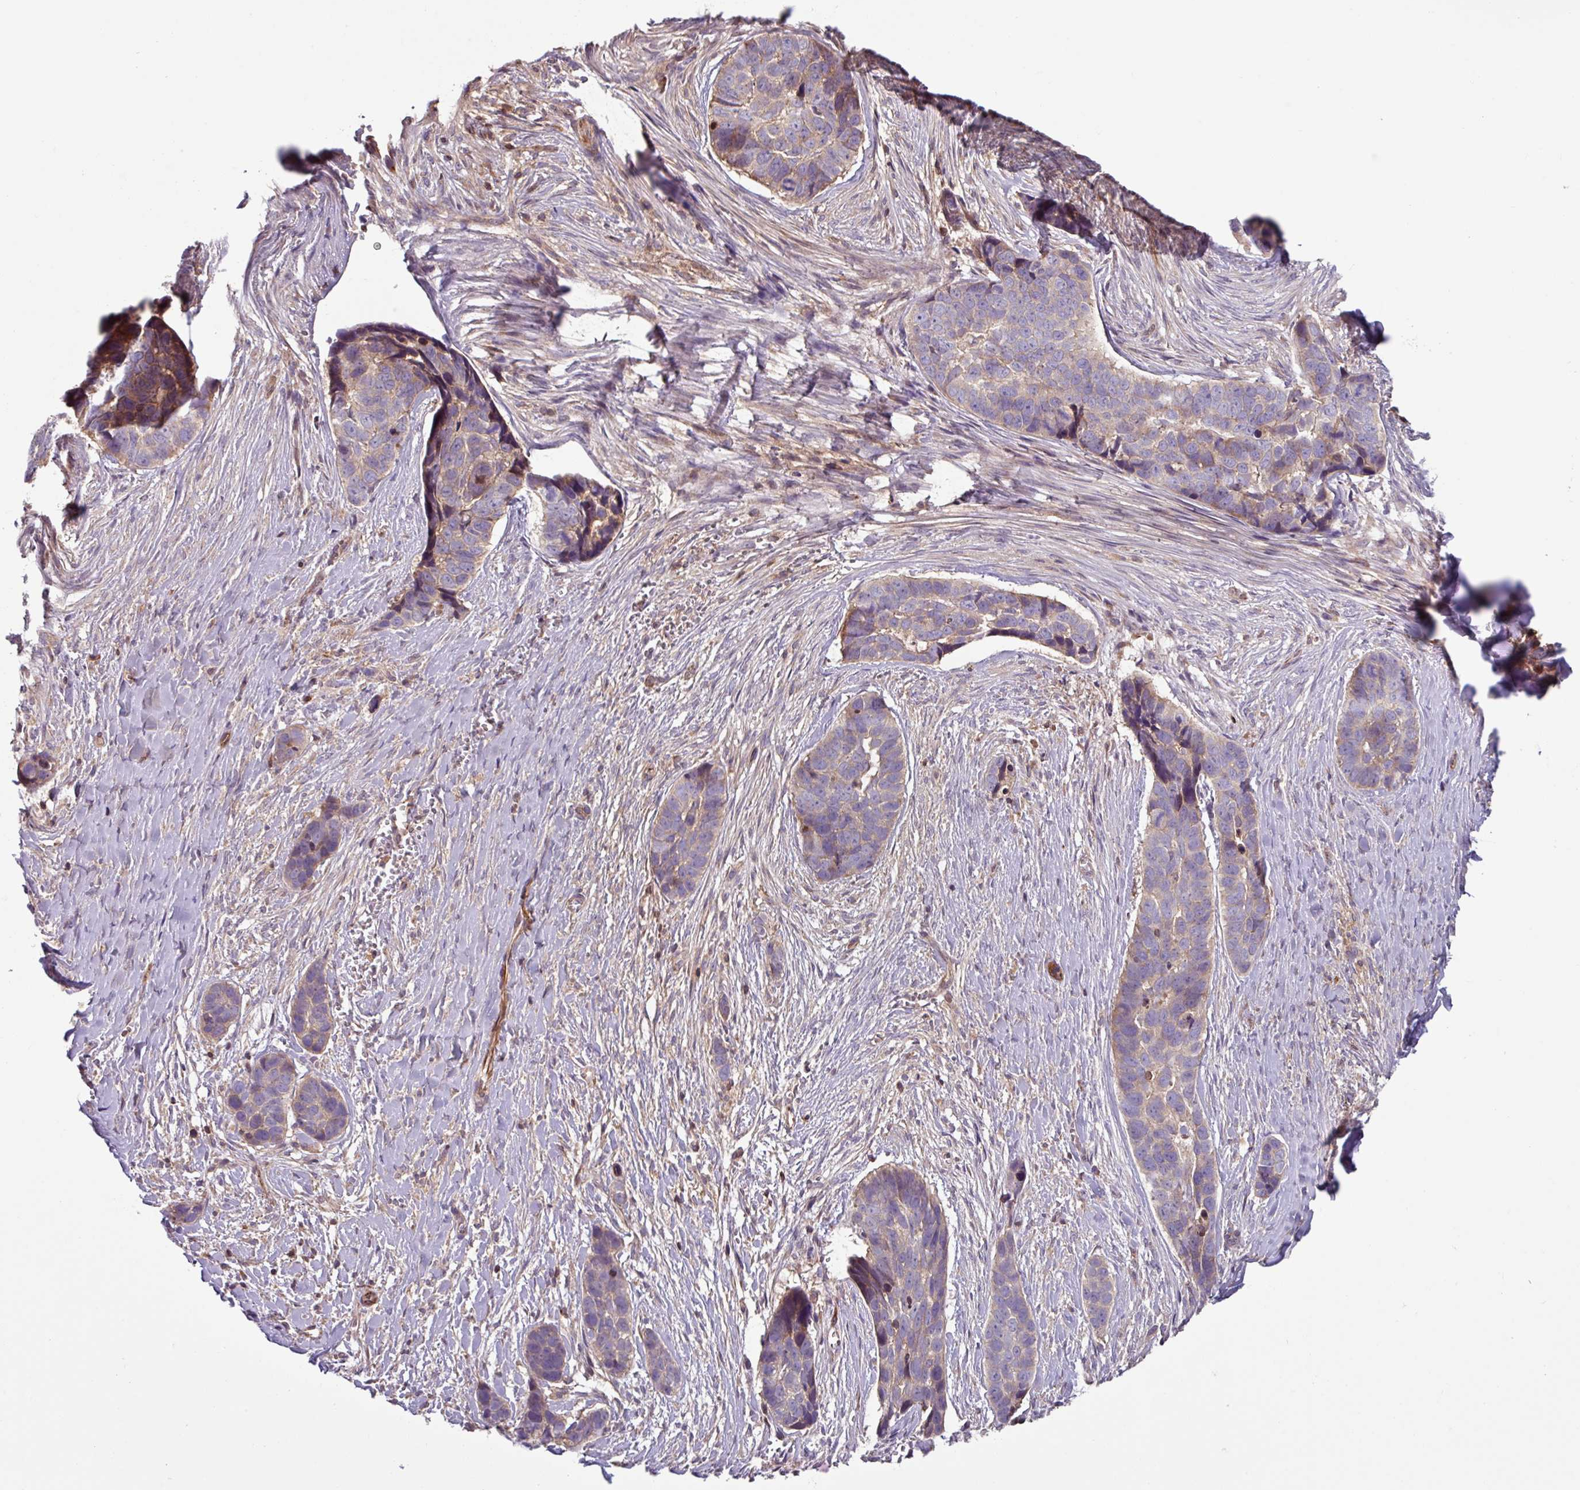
{"staining": {"intensity": "weak", "quantity": "25%-75%", "location": "cytoplasmic/membranous"}, "tissue": "skin cancer", "cell_type": "Tumor cells", "image_type": "cancer", "snomed": [{"axis": "morphology", "description": "Basal cell carcinoma"}, {"axis": "topography", "description": "Skin"}], "caption": "An image showing weak cytoplasmic/membranous expression in approximately 25%-75% of tumor cells in skin cancer (basal cell carcinoma), as visualized by brown immunohistochemical staining.", "gene": "PLEKHD1", "patient": {"sex": "female", "age": 82}}